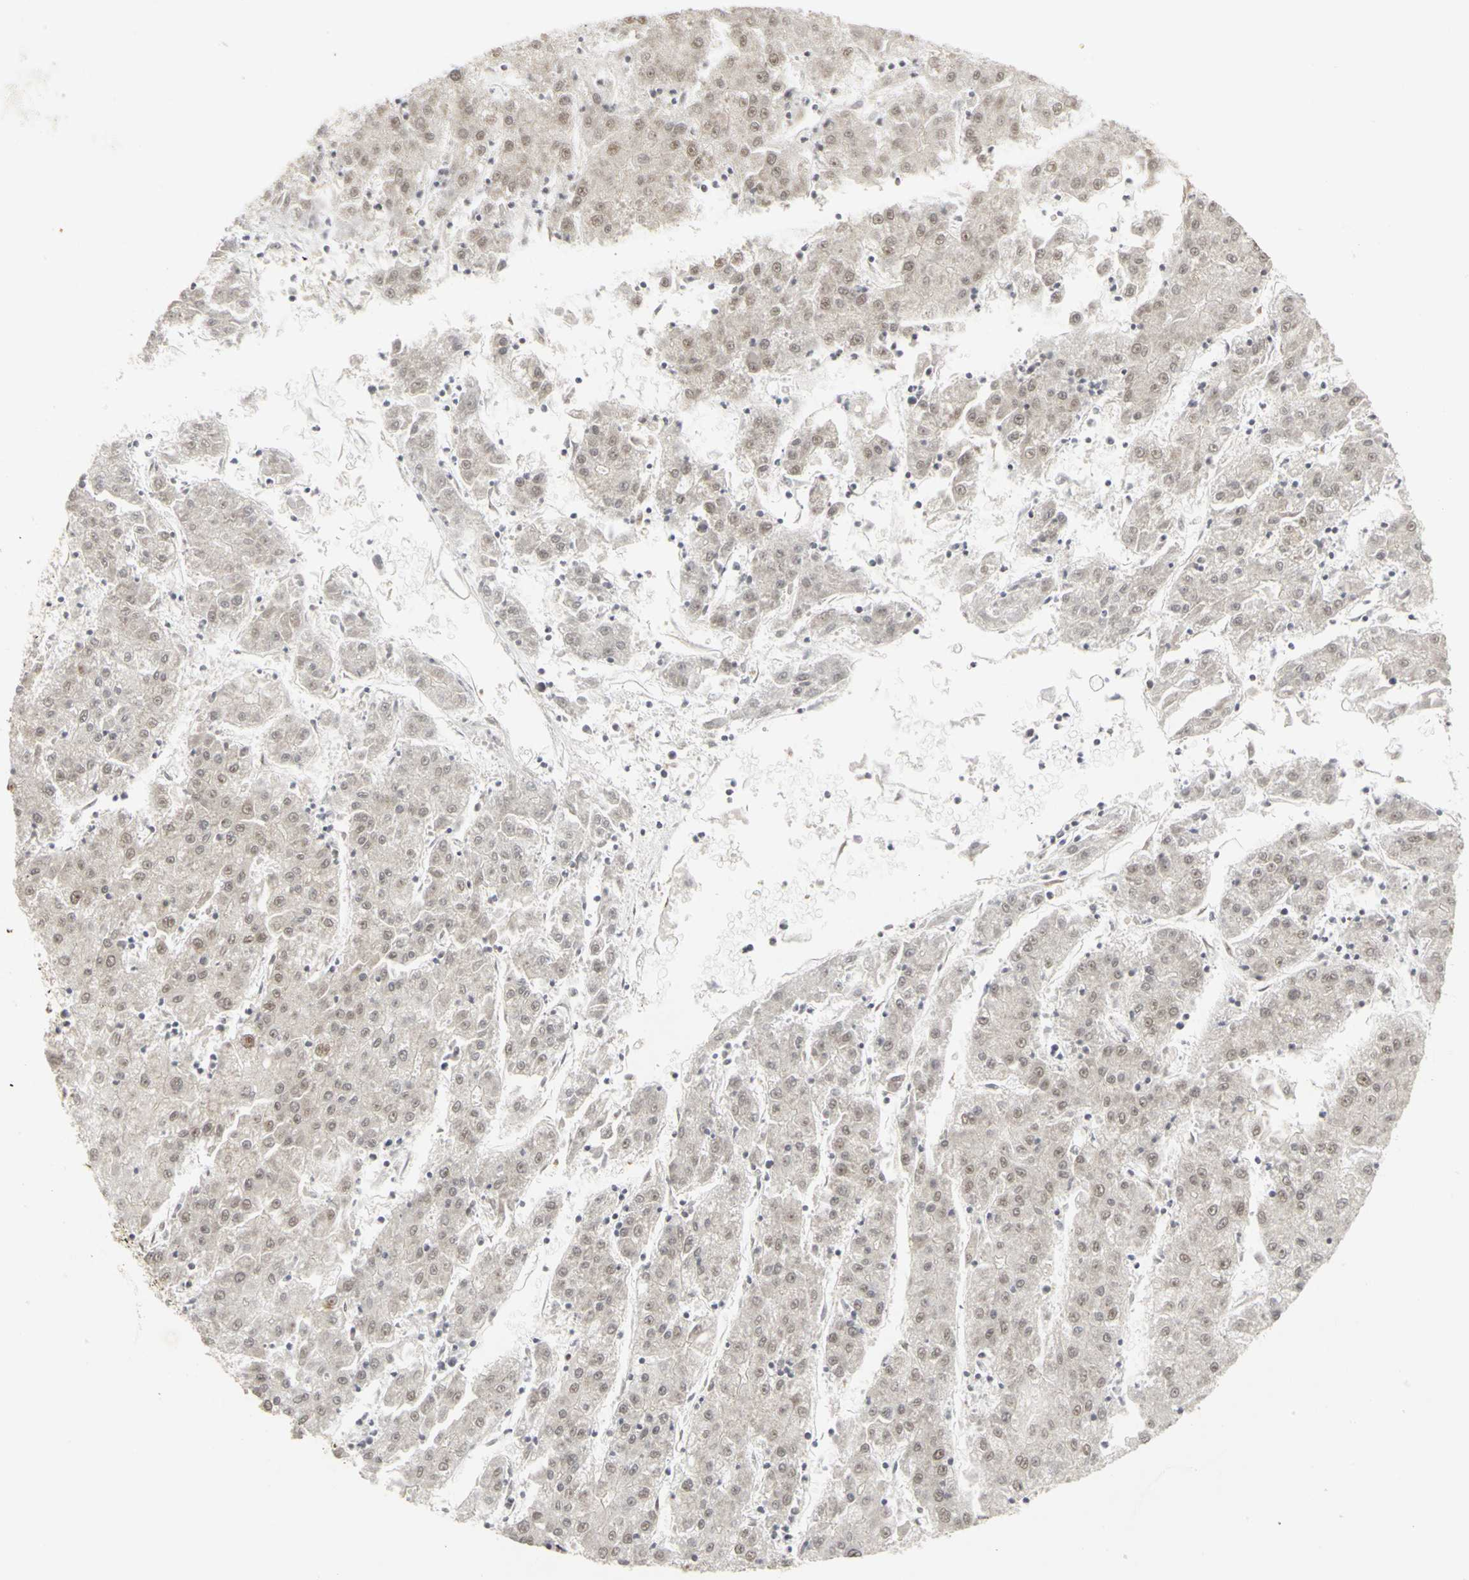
{"staining": {"intensity": "weak", "quantity": ">75%", "location": "nuclear"}, "tissue": "liver cancer", "cell_type": "Tumor cells", "image_type": "cancer", "snomed": [{"axis": "morphology", "description": "Carcinoma, Hepatocellular, NOS"}, {"axis": "topography", "description": "Liver"}], "caption": "An immunohistochemistry image of tumor tissue is shown. Protein staining in brown shows weak nuclear positivity in liver hepatocellular carcinoma within tumor cells.", "gene": "CSNK2B", "patient": {"sex": "male", "age": 72}}